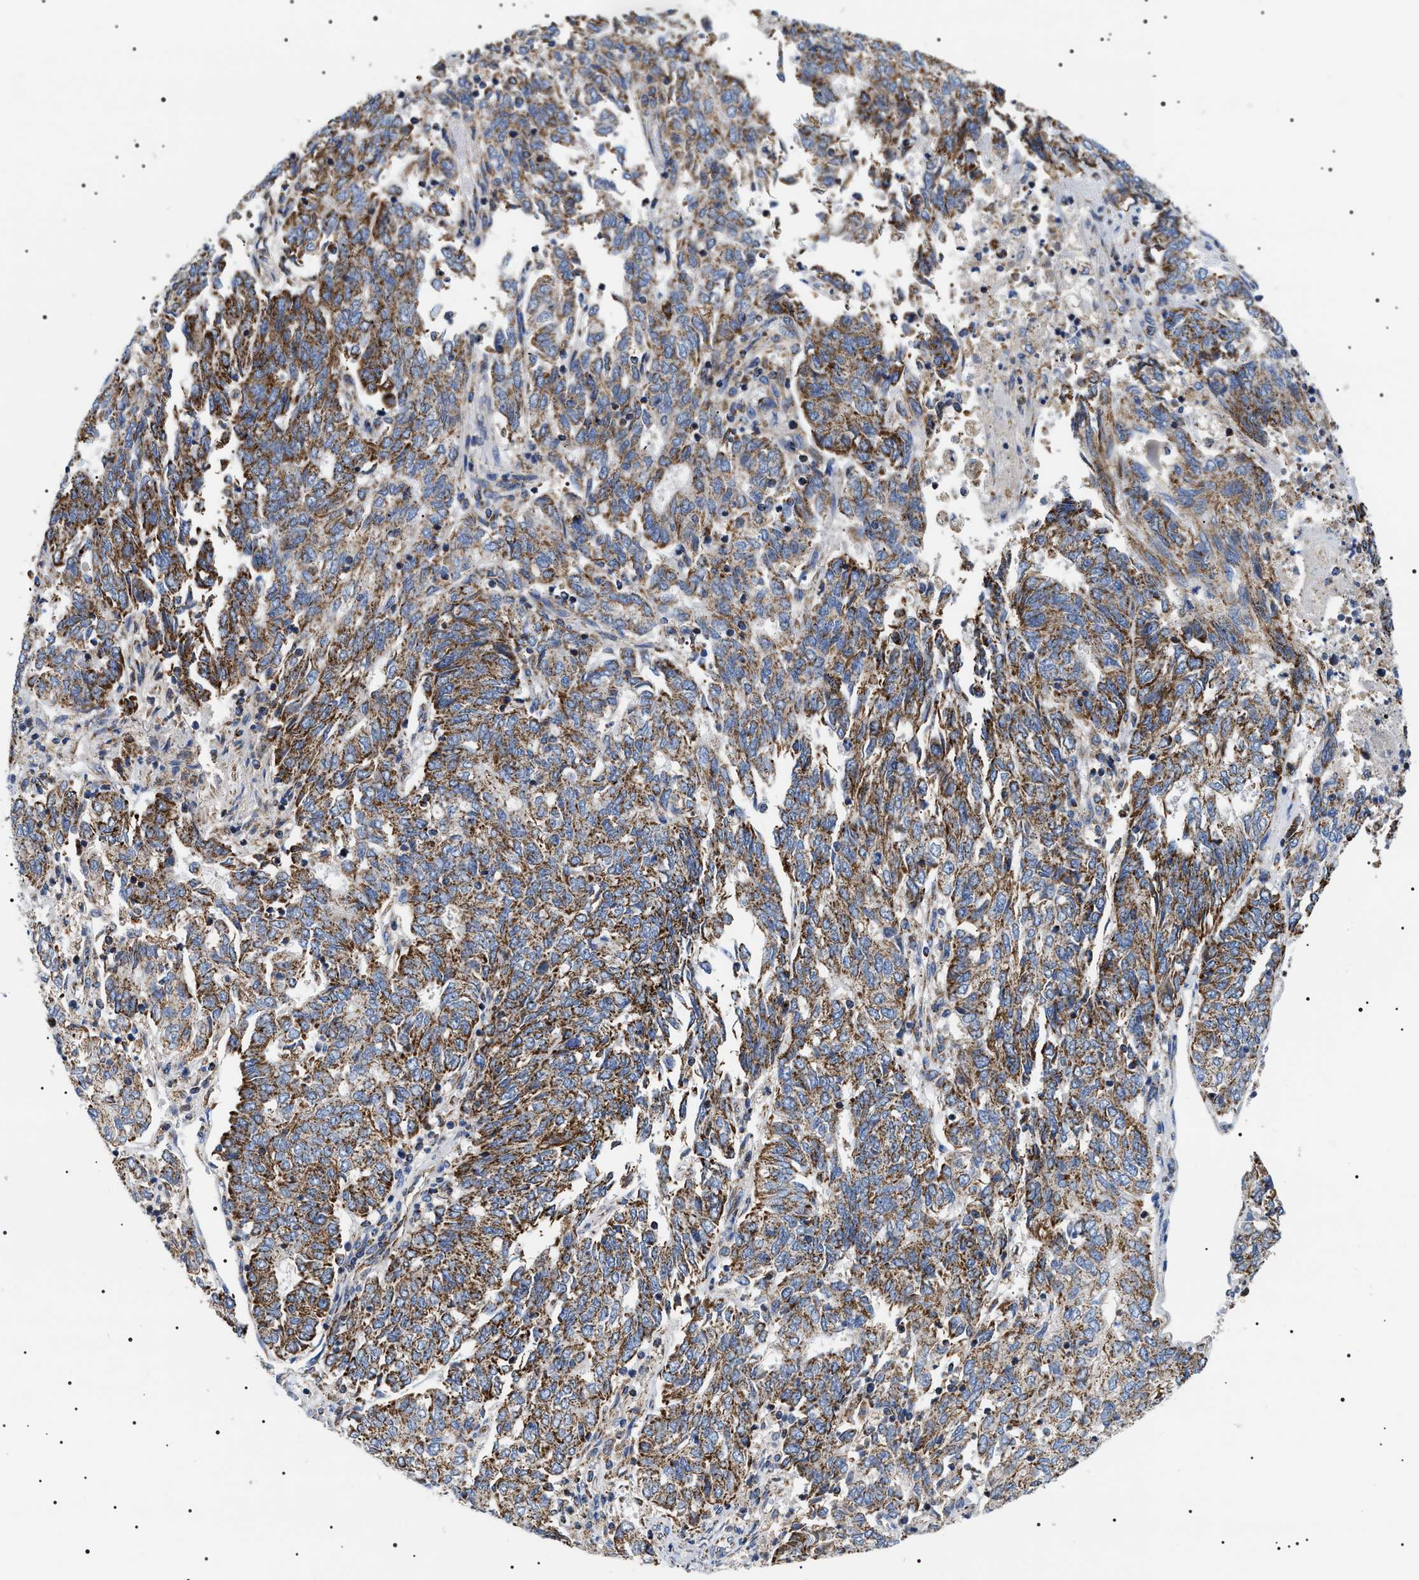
{"staining": {"intensity": "strong", "quantity": ">75%", "location": "cytoplasmic/membranous"}, "tissue": "endometrial cancer", "cell_type": "Tumor cells", "image_type": "cancer", "snomed": [{"axis": "morphology", "description": "Adenocarcinoma, NOS"}, {"axis": "topography", "description": "Endometrium"}], "caption": "Endometrial cancer stained with immunohistochemistry (IHC) reveals strong cytoplasmic/membranous expression in about >75% of tumor cells. (IHC, brightfield microscopy, high magnification).", "gene": "OXSM", "patient": {"sex": "female", "age": 80}}